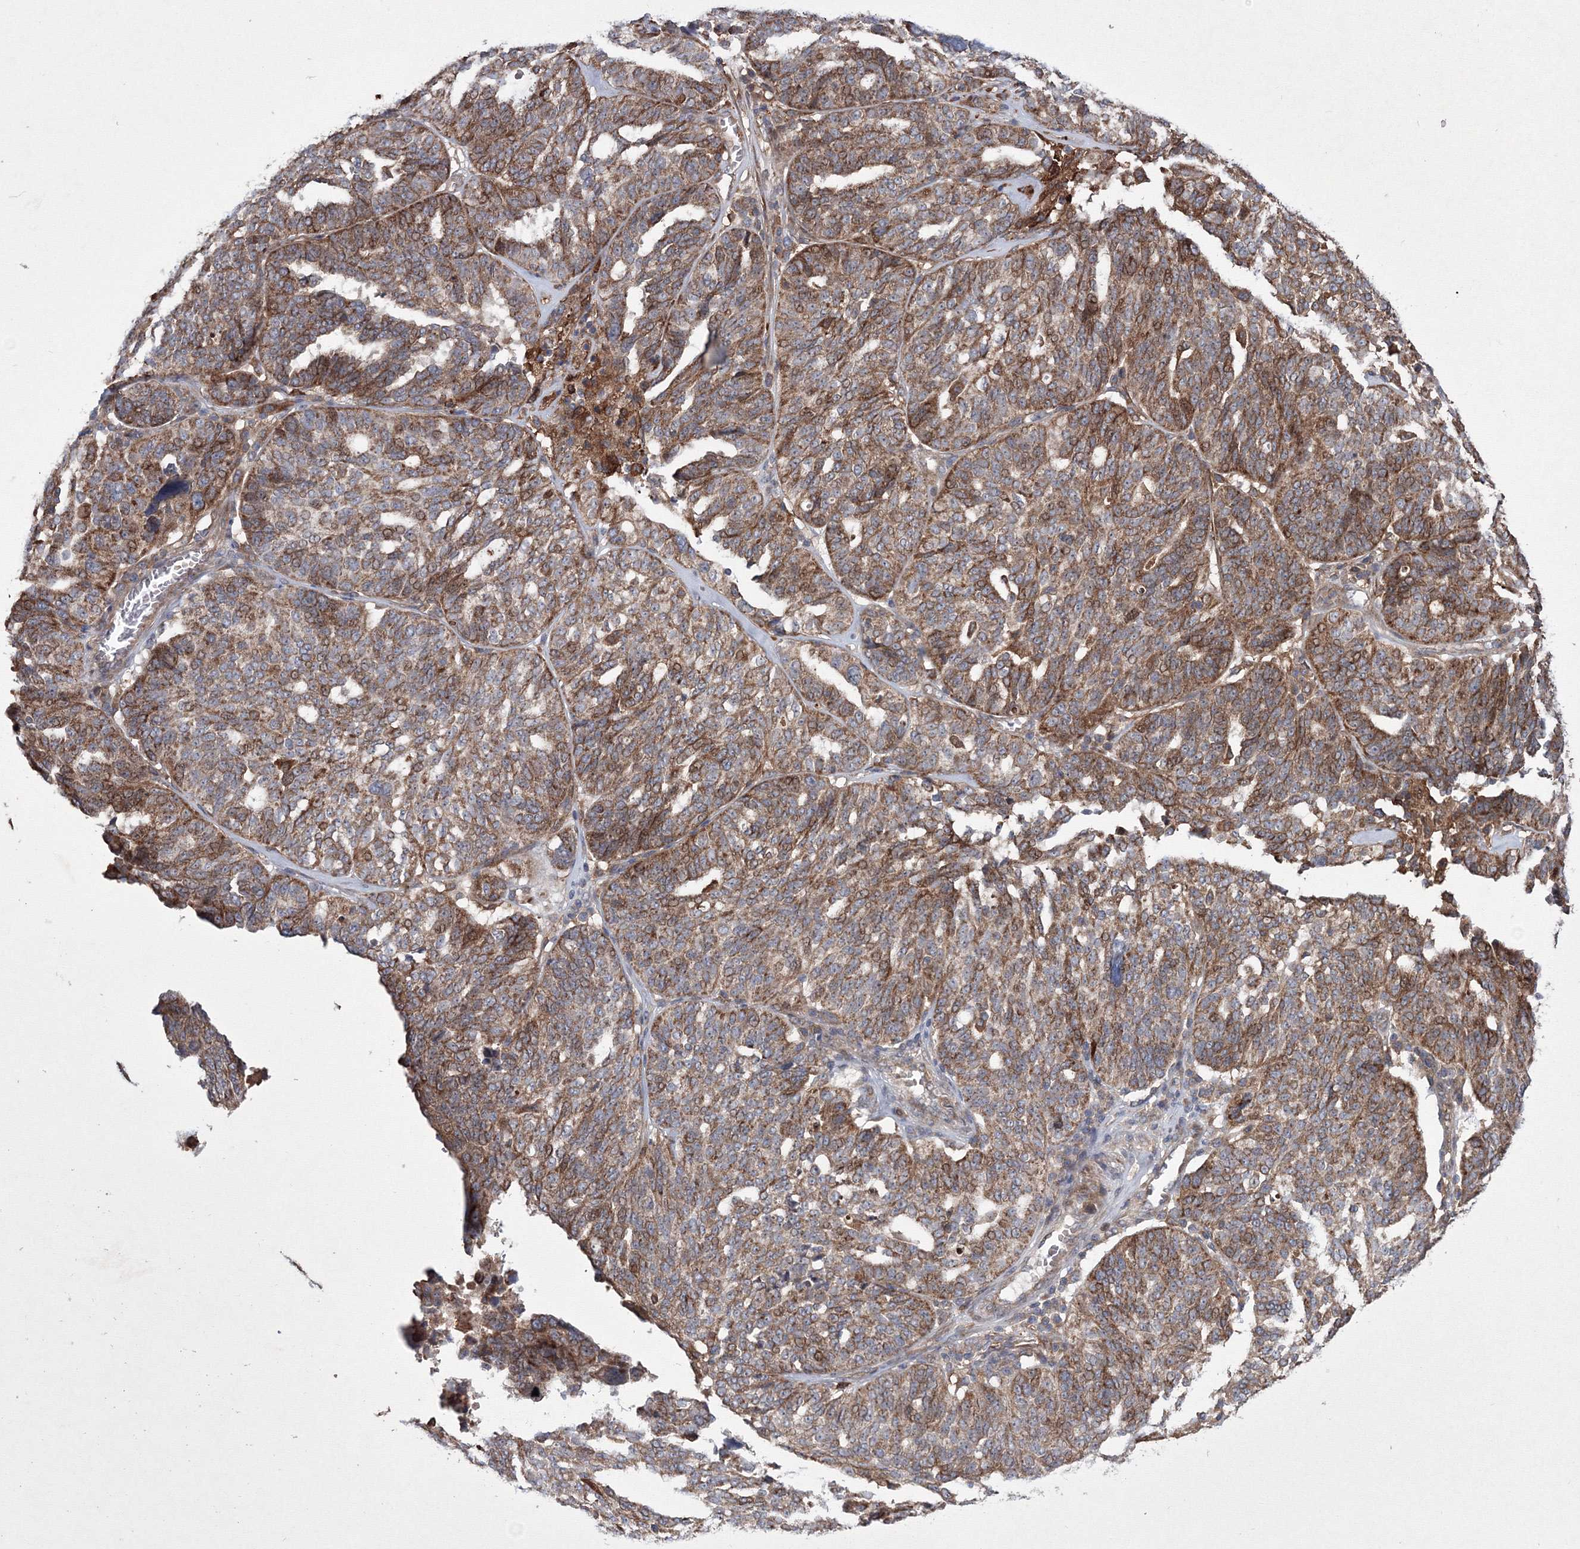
{"staining": {"intensity": "strong", "quantity": ">75%", "location": "cytoplasmic/membranous"}, "tissue": "ovarian cancer", "cell_type": "Tumor cells", "image_type": "cancer", "snomed": [{"axis": "morphology", "description": "Cystadenocarcinoma, serous, NOS"}, {"axis": "topography", "description": "Ovary"}], "caption": "An immunohistochemistry photomicrograph of tumor tissue is shown. Protein staining in brown shows strong cytoplasmic/membranous positivity in serous cystadenocarcinoma (ovarian) within tumor cells.", "gene": "RANBP3L", "patient": {"sex": "female", "age": 59}}